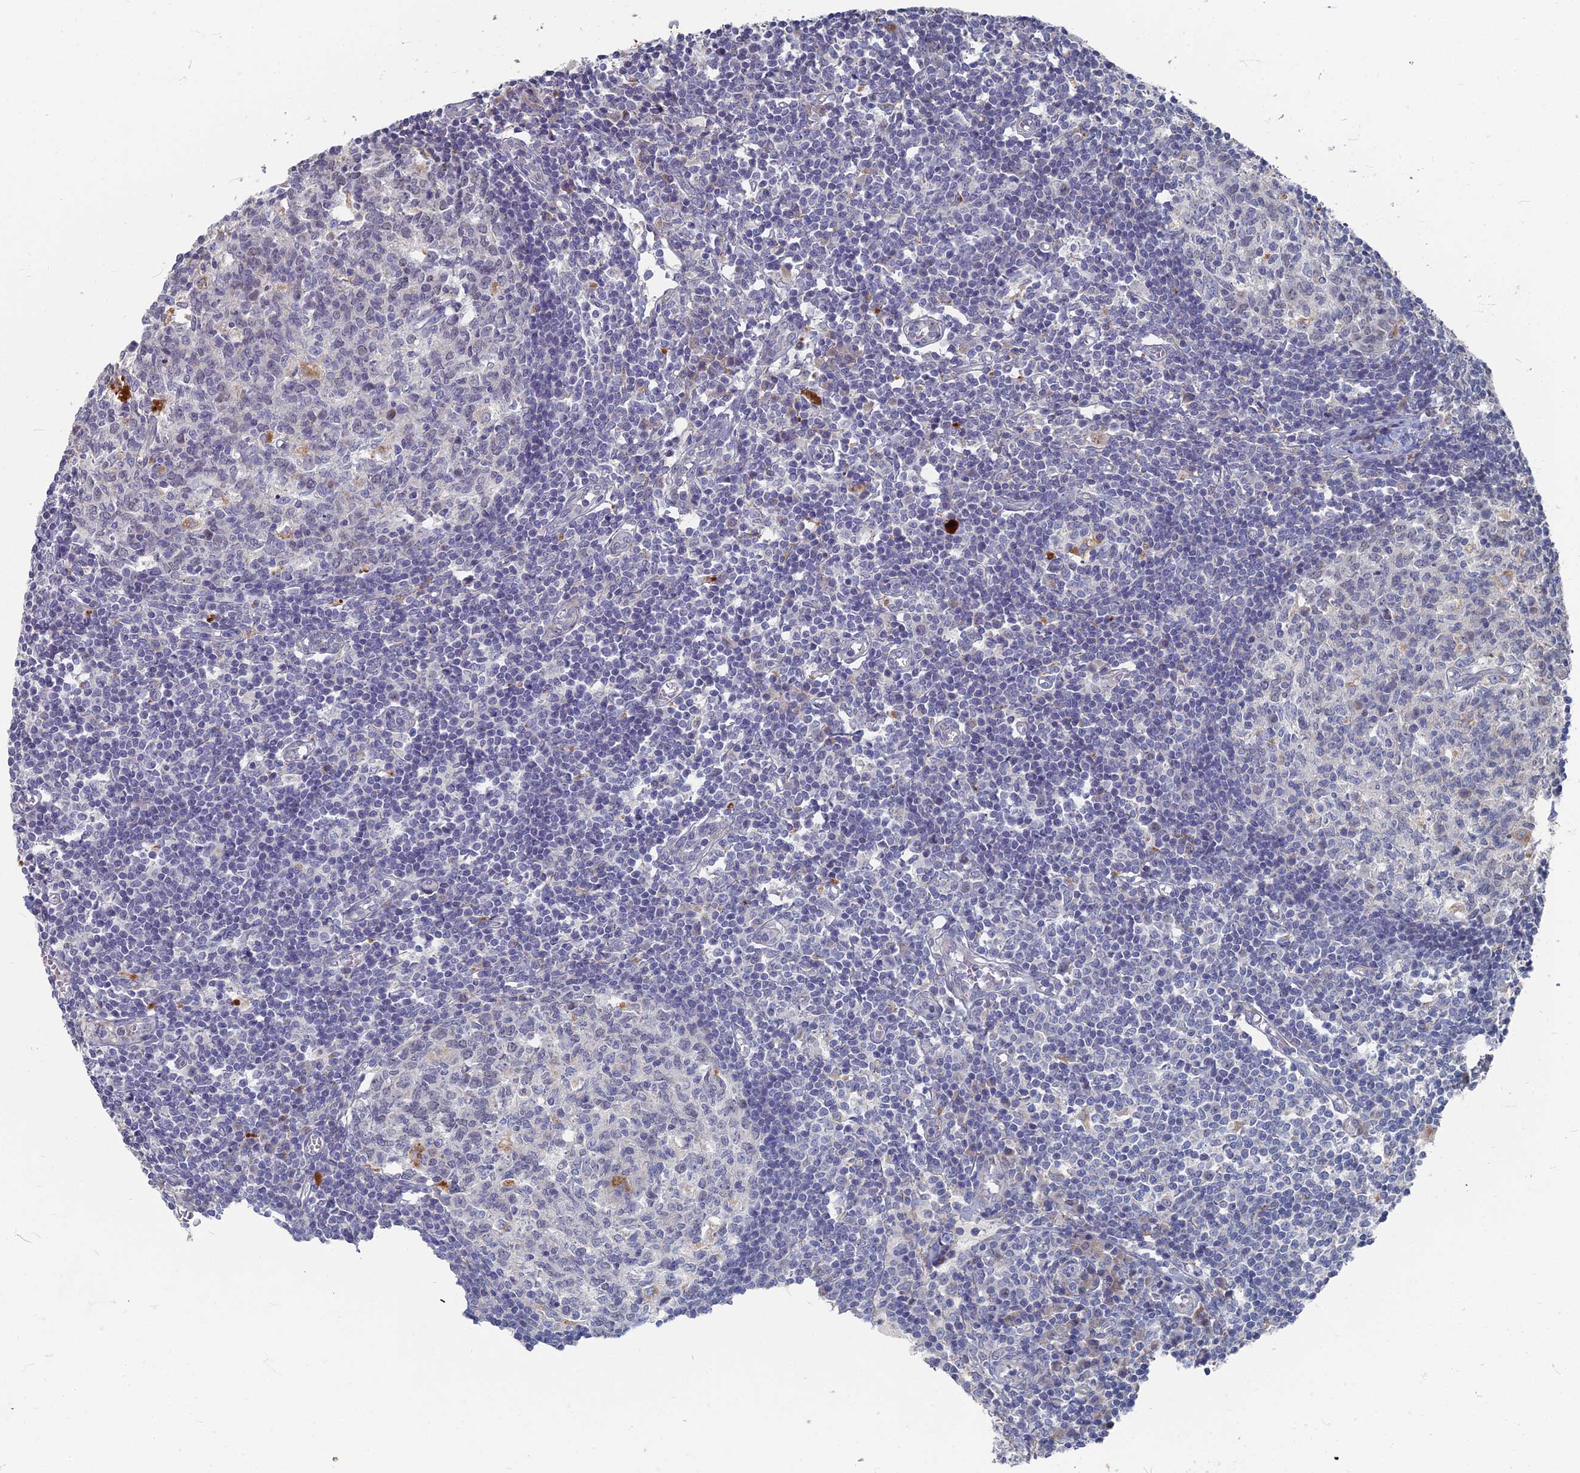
{"staining": {"intensity": "negative", "quantity": "none", "location": "none"}, "tissue": "lymph node", "cell_type": "Germinal center cells", "image_type": "normal", "snomed": [{"axis": "morphology", "description": "Normal tissue, NOS"}, {"axis": "topography", "description": "Lymph node"}], "caption": "Micrograph shows no protein expression in germinal center cells of unremarkable lymph node.", "gene": "TMEM128", "patient": {"sex": "female", "age": 55}}